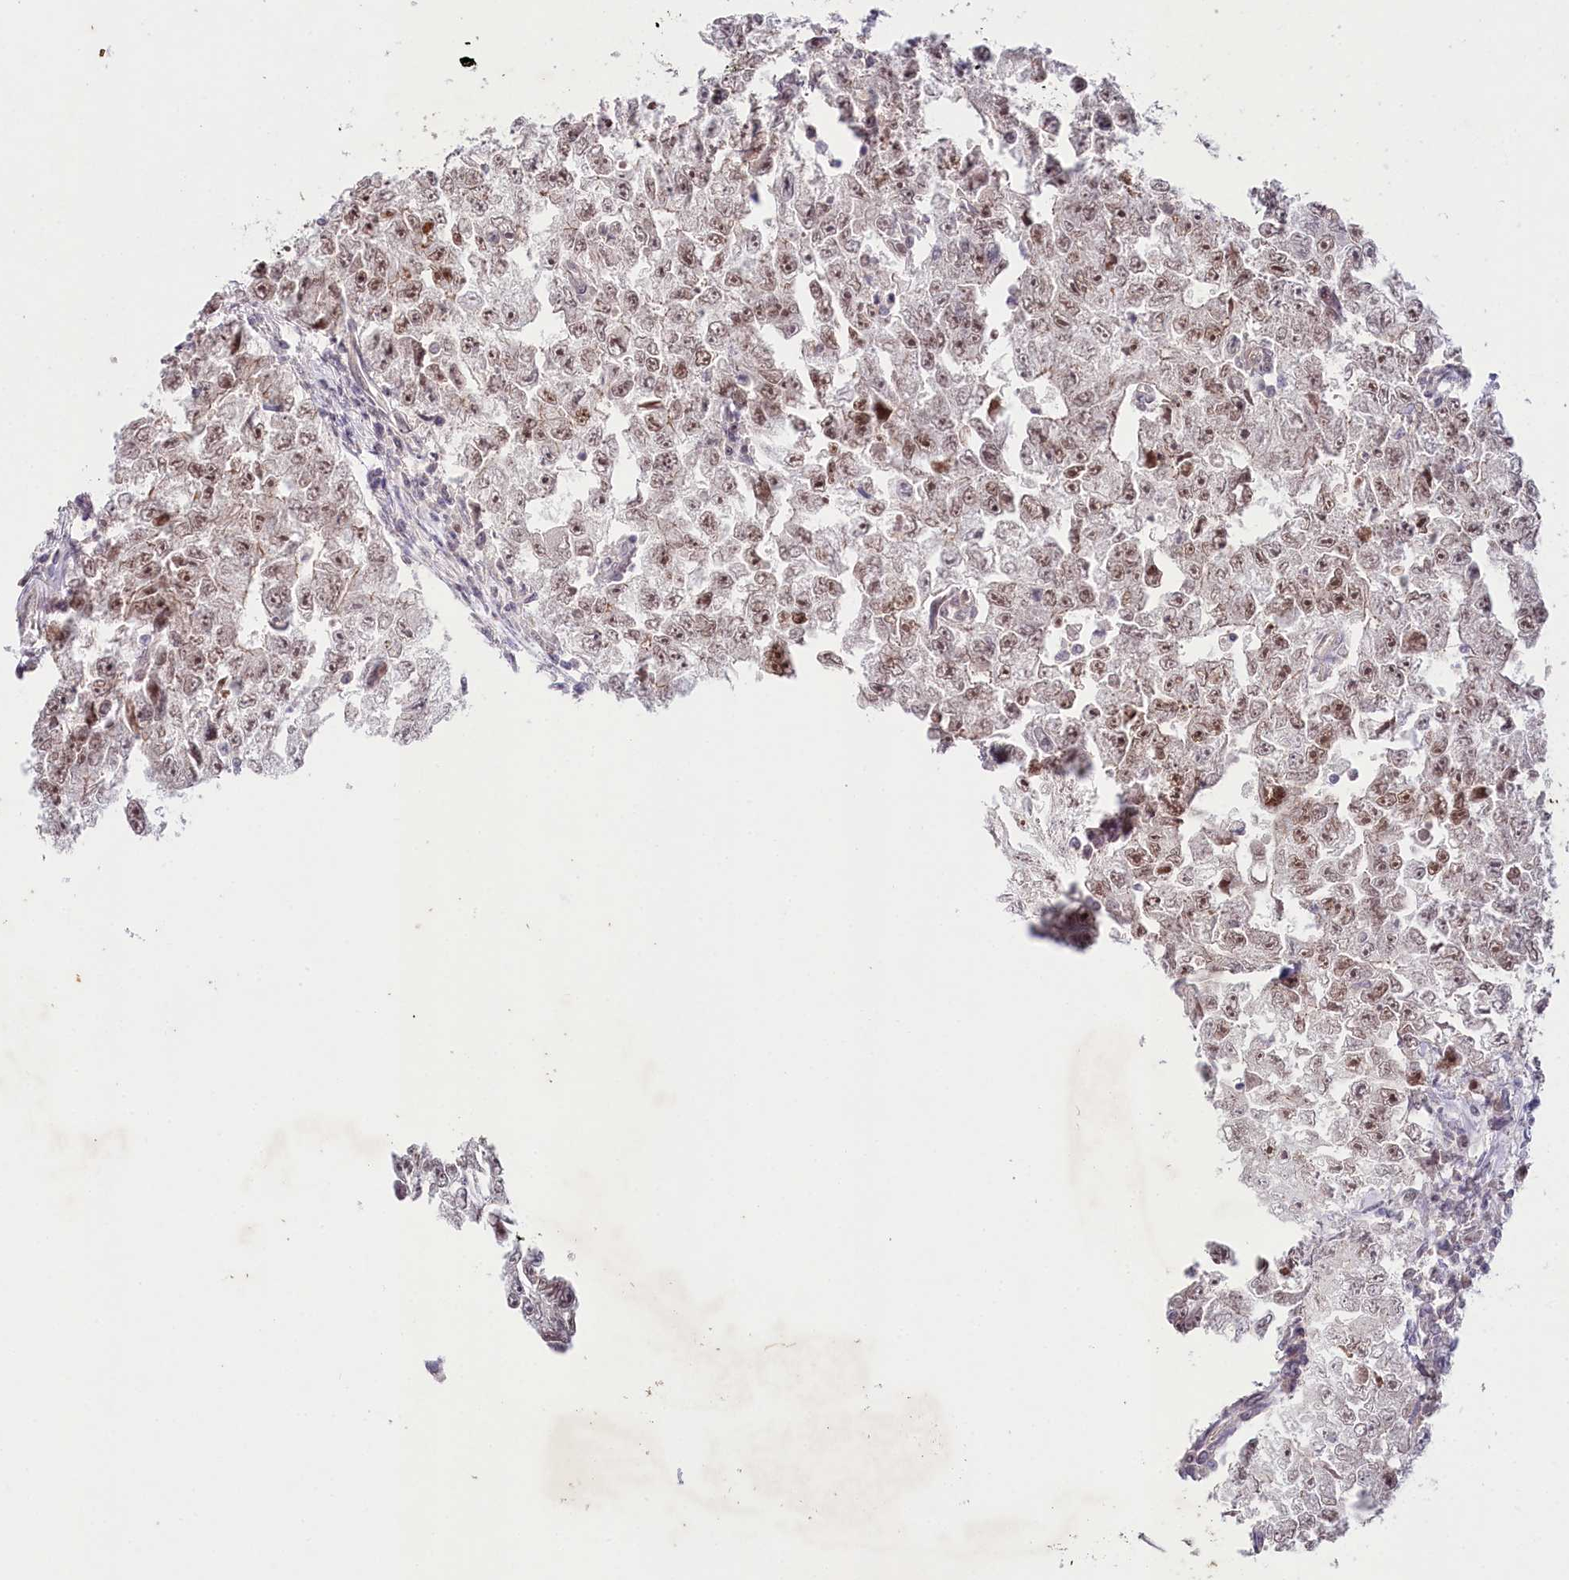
{"staining": {"intensity": "moderate", "quantity": ">75%", "location": "nuclear"}, "tissue": "testis cancer", "cell_type": "Tumor cells", "image_type": "cancer", "snomed": [{"axis": "morphology", "description": "Carcinoma, Embryonal, NOS"}, {"axis": "topography", "description": "Testis"}], "caption": "The micrograph demonstrates a brown stain indicating the presence of a protein in the nuclear of tumor cells in embryonal carcinoma (testis).", "gene": "AMTN", "patient": {"sex": "male", "age": 17}}